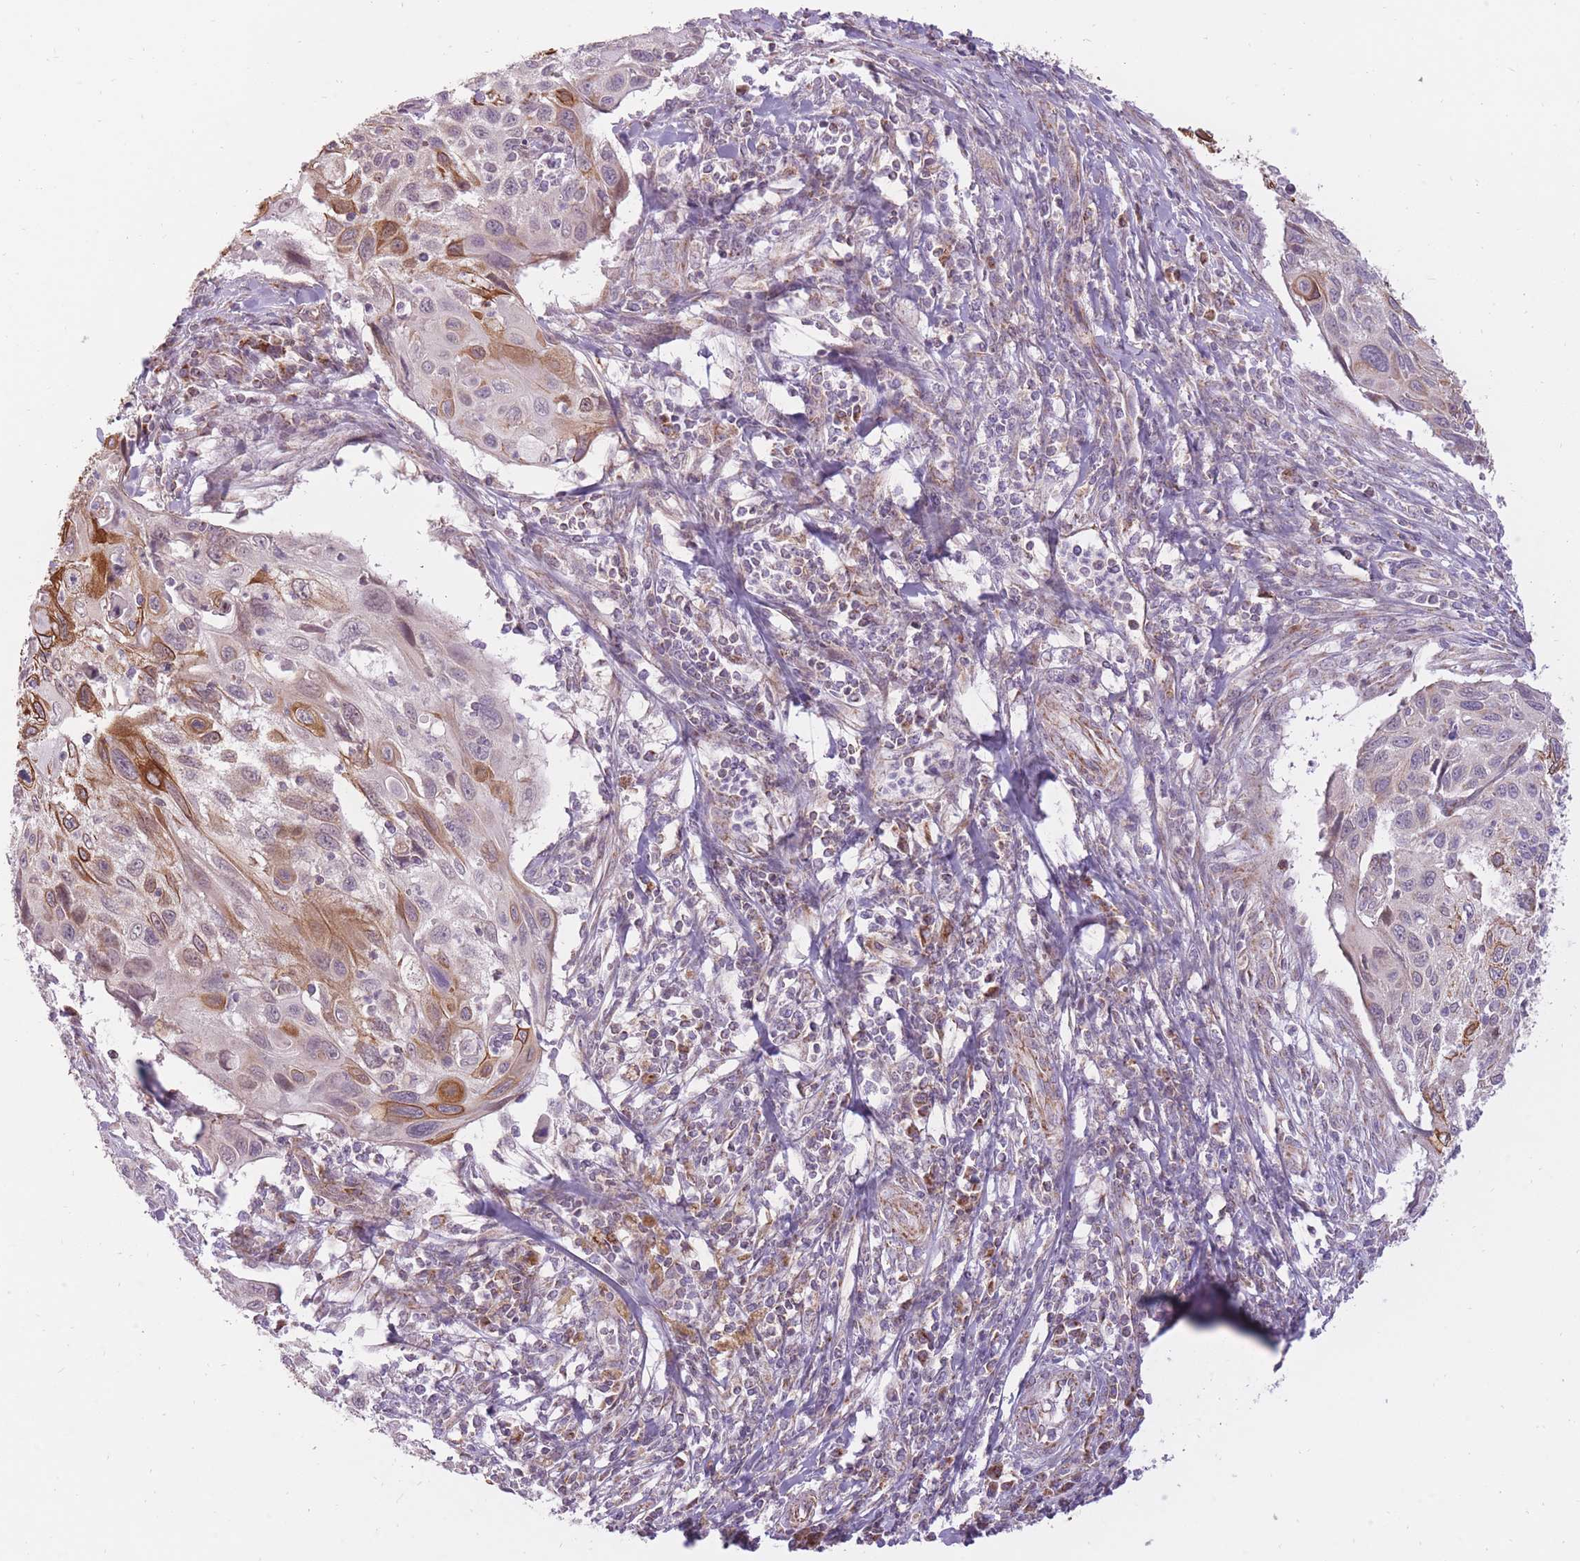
{"staining": {"intensity": "moderate", "quantity": "25%-75%", "location": "cytoplasmic/membranous"}, "tissue": "cervical cancer", "cell_type": "Tumor cells", "image_type": "cancer", "snomed": [{"axis": "morphology", "description": "Squamous cell carcinoma, NOS"}, {"axis": "topography", "description": "Cervix"}], "caption": "High-power microscopy captured an IHC micrograph of cervical squamous cell carcinoma, revealing moderate cytoplasmic/membranous staining in about 25%-75% of tumor cells.", "gene": "LIN7C", "patient": {"sex": "female", "age": 70}}